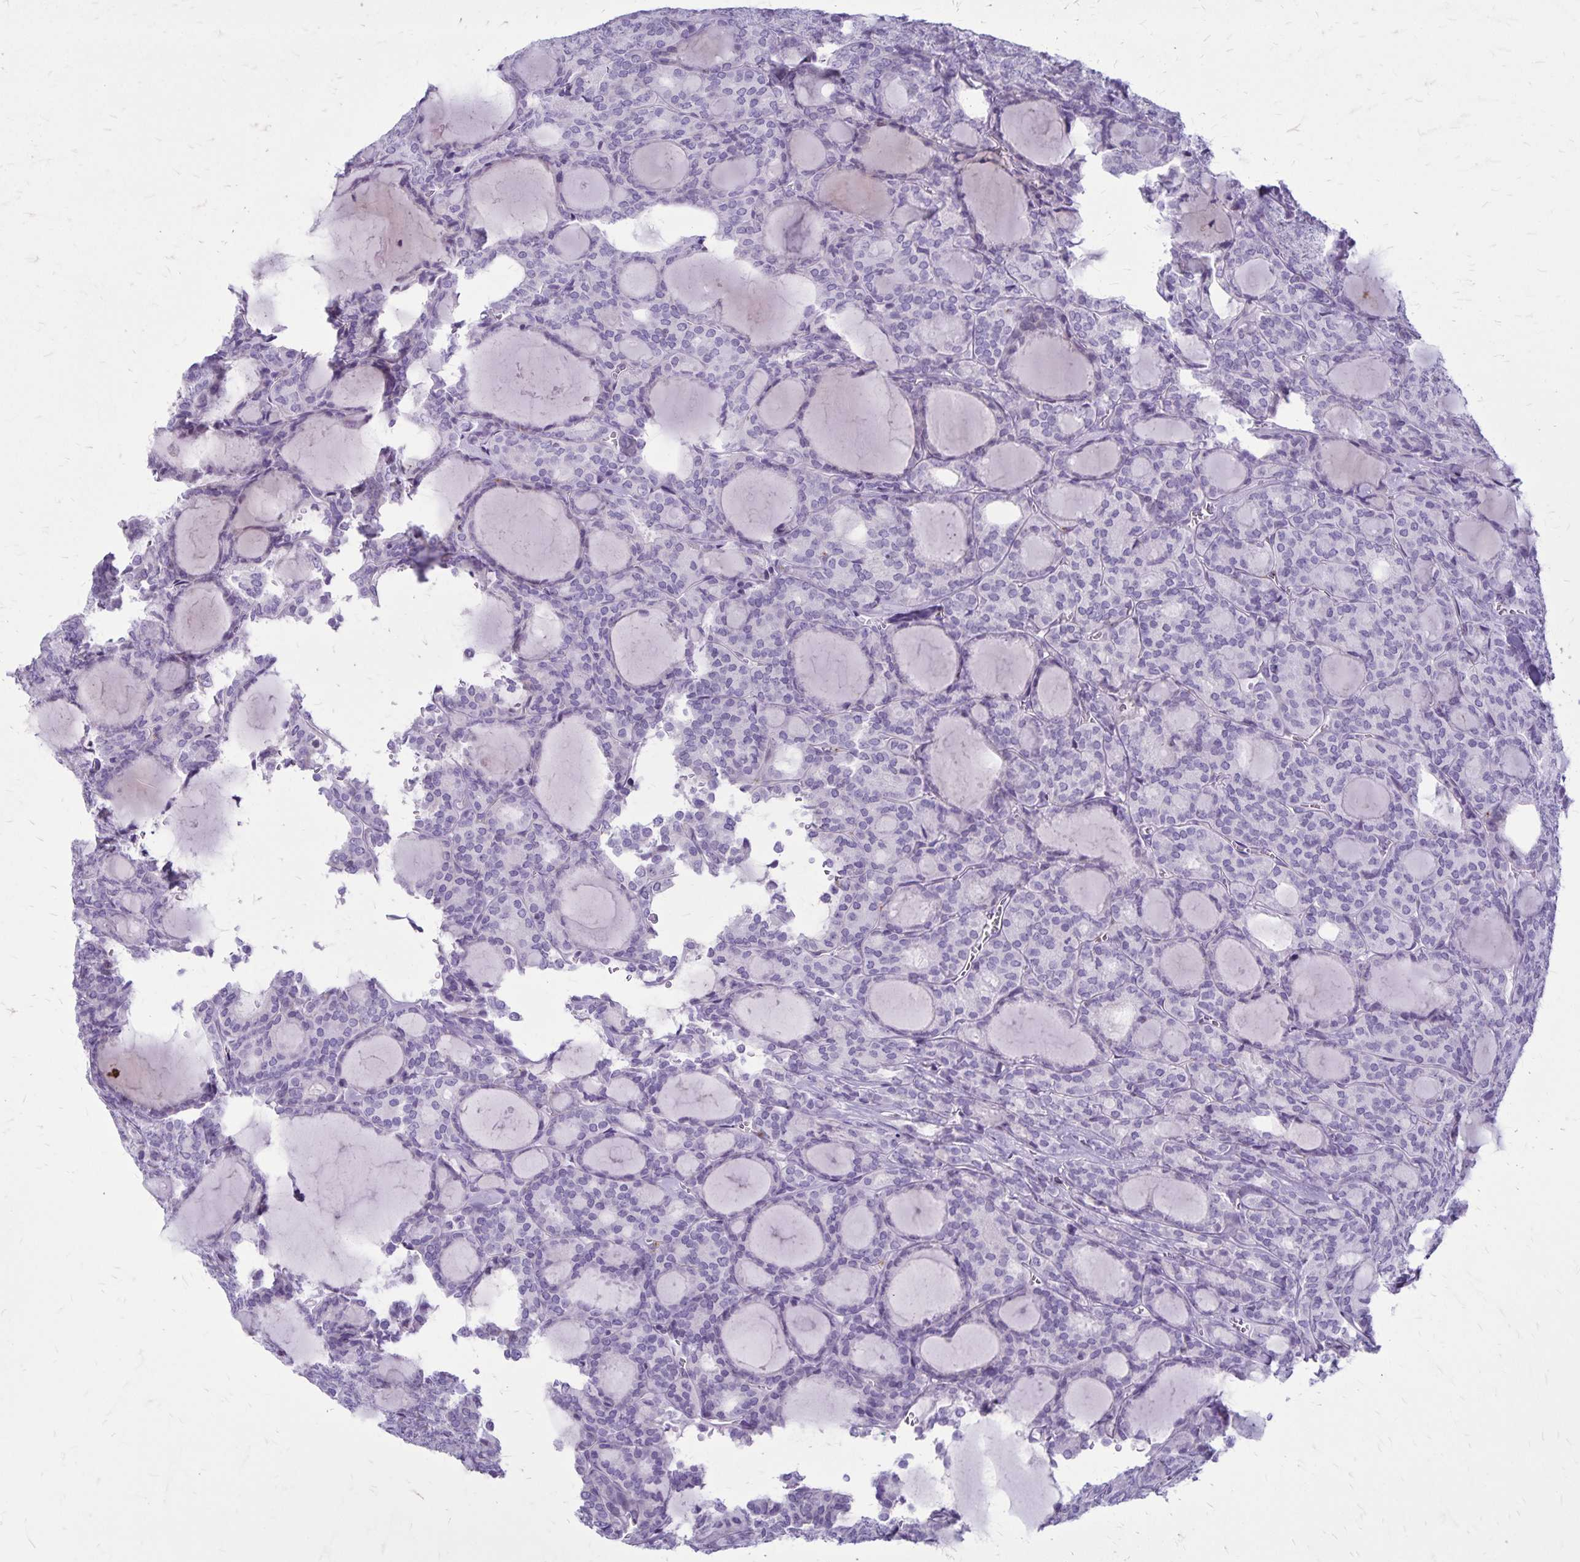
{"staining": {"intensity": "negative", "quantity": "none", "location": "none"}, "tissue": "thyroid cancer", "cell_type": "Tumor cells", "image_type": "cancer", "snomed": [{"axis": "morphology", "description": "Follicular adenoma carcinoma, NOS"}, {"axis": "topography", "description": "Thyroid gland"}], "caption": "Immunohistochemical staining of thyroid cancer (follicular adenoma carcinoma) demonstrates no significant staining in tumor cells.", "gene": "GP9", "patient": {"sex": "male", "age": 74}}